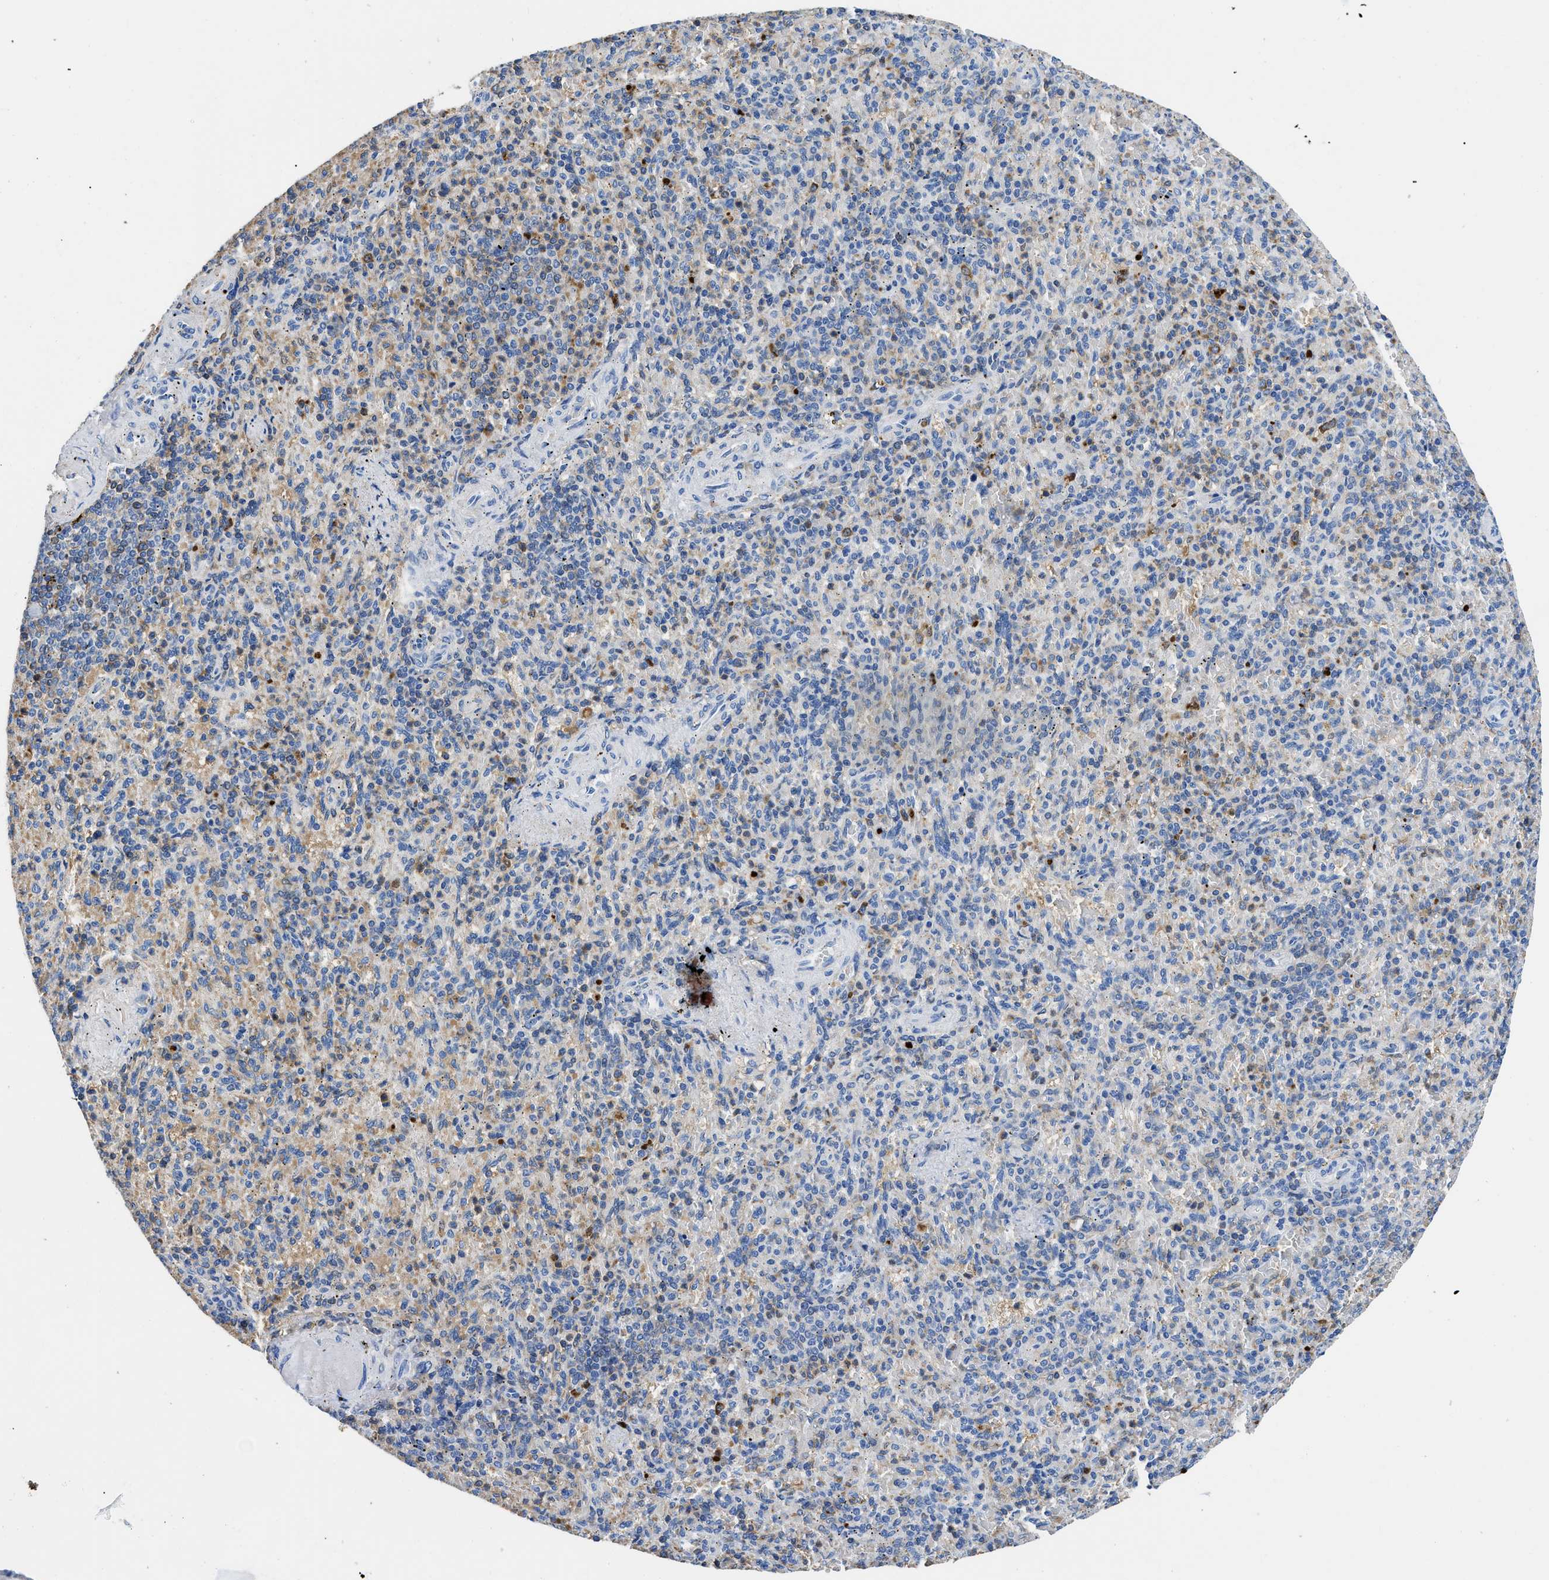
{"staining": {"intensity": "moderate", "quantity": "<25%", "location": "cytoplasmic/membranous"}, "tissue": "spleen", "cell_type": "Cells in red pulp", "image_type": "normal", "snomed": [{"axis": "morphology", "description": "Normal tissue, NOS"}, {"axis": "topography", "description": "Spleen"}], "caption": "About <25% of cells in red pulp in unremarkable human spleen demonstrate moderate cytoplasmic/membranous protein expression as visualized by brown immunohistochemical staining.", "gene": "NEB", "patient": {"sex": "female", "age": 74}}